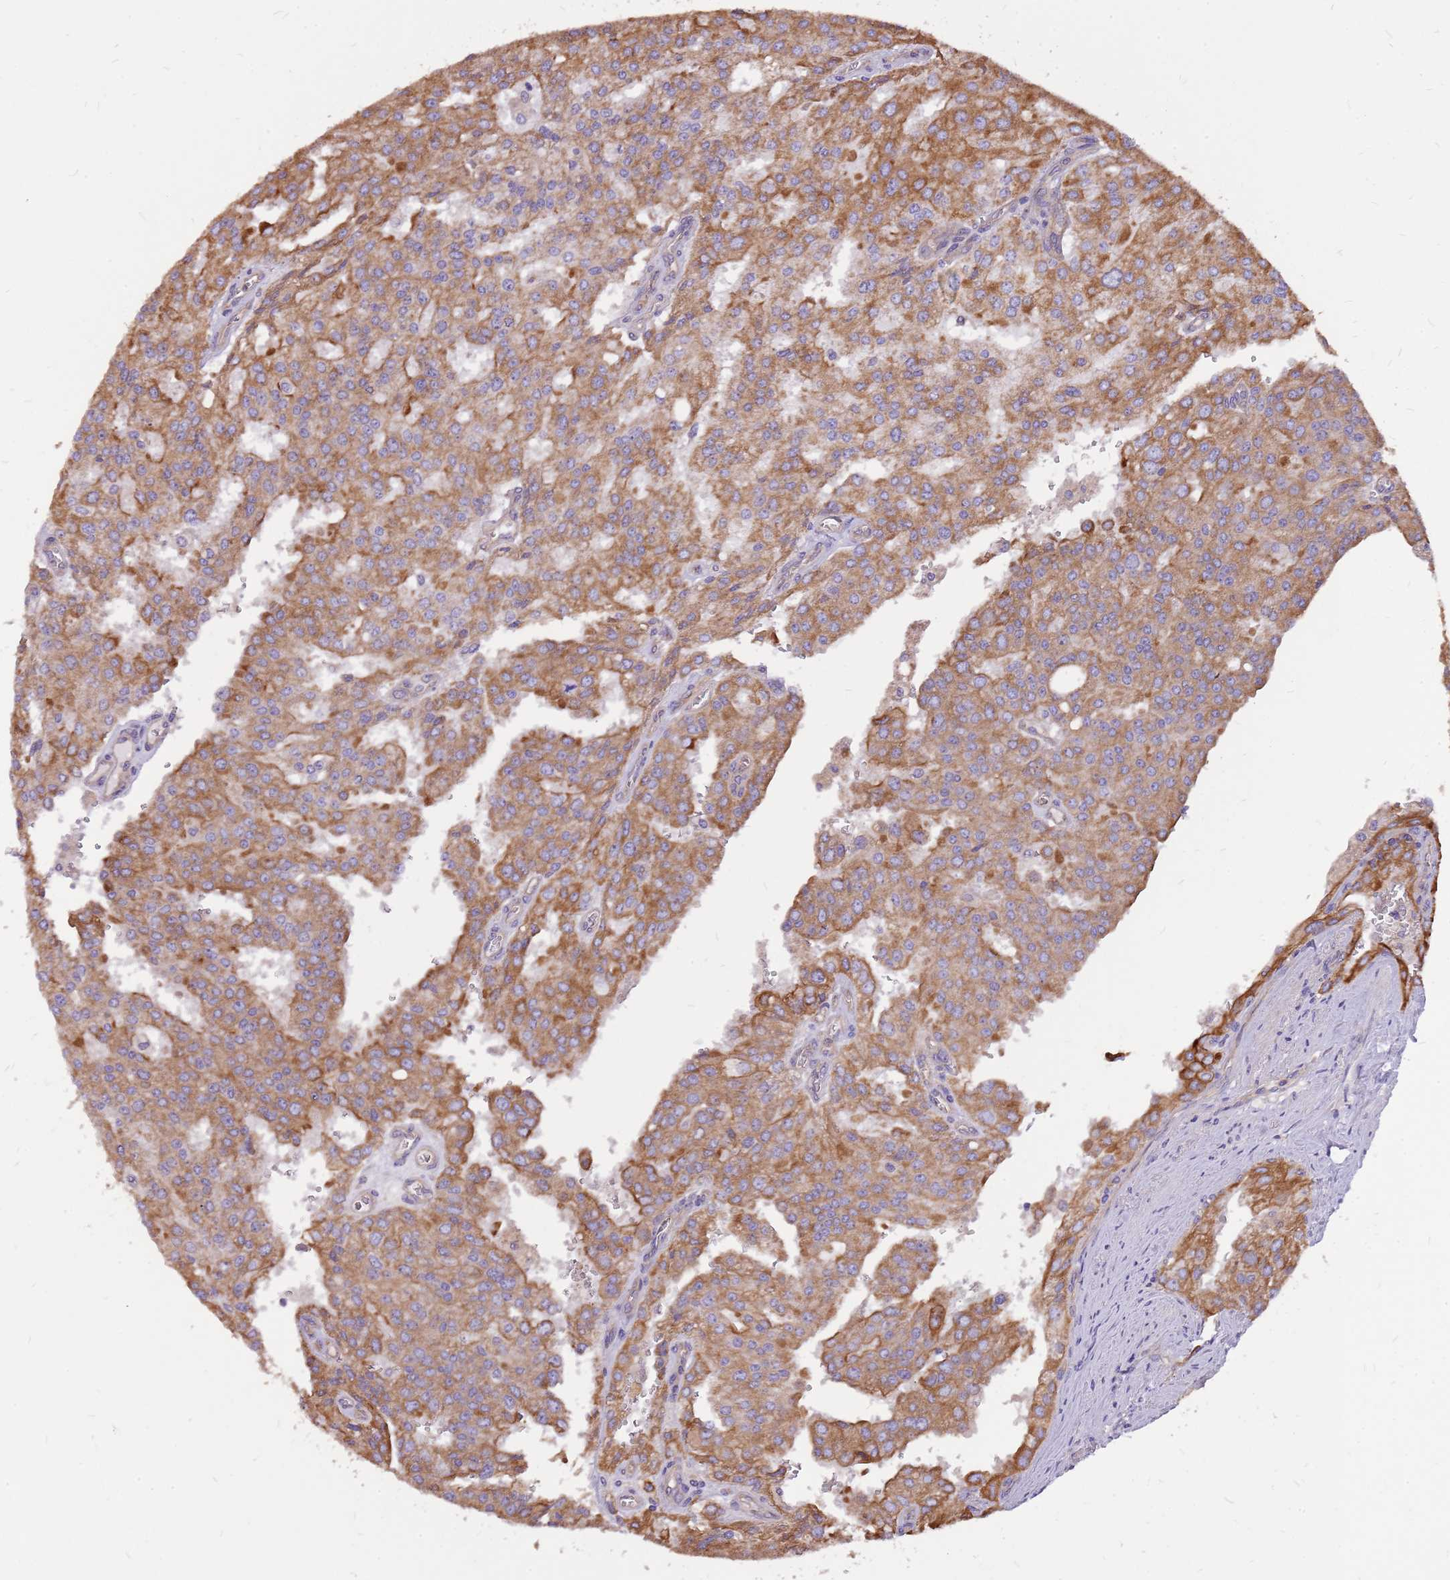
{"staining": {"intensity": "moderate", "quantity": ">75%", "location": "cytoplasmic/membranous"}, "tissue": "prostate cancer", "cell_type": "Tumor cells", "image_type": "cancer", "snomed": [{"axis": "morphology", "description": "Adenocarcinoma, High grade"}, {"axis": "topography", "description": "Prostate"}], "caption": "This histopathology image demonstrates adenocarcinoma (high-grade) (prostate) stained with immunohistochemistry (IHC) to label a protein in brown. The cytoplasmic/membranous of tumor cells show moderate positivity for the protein. Nuclei are counter-stained blue.", "gene": "WASHC4", "patient": {"sex": "male", "age": 68}}